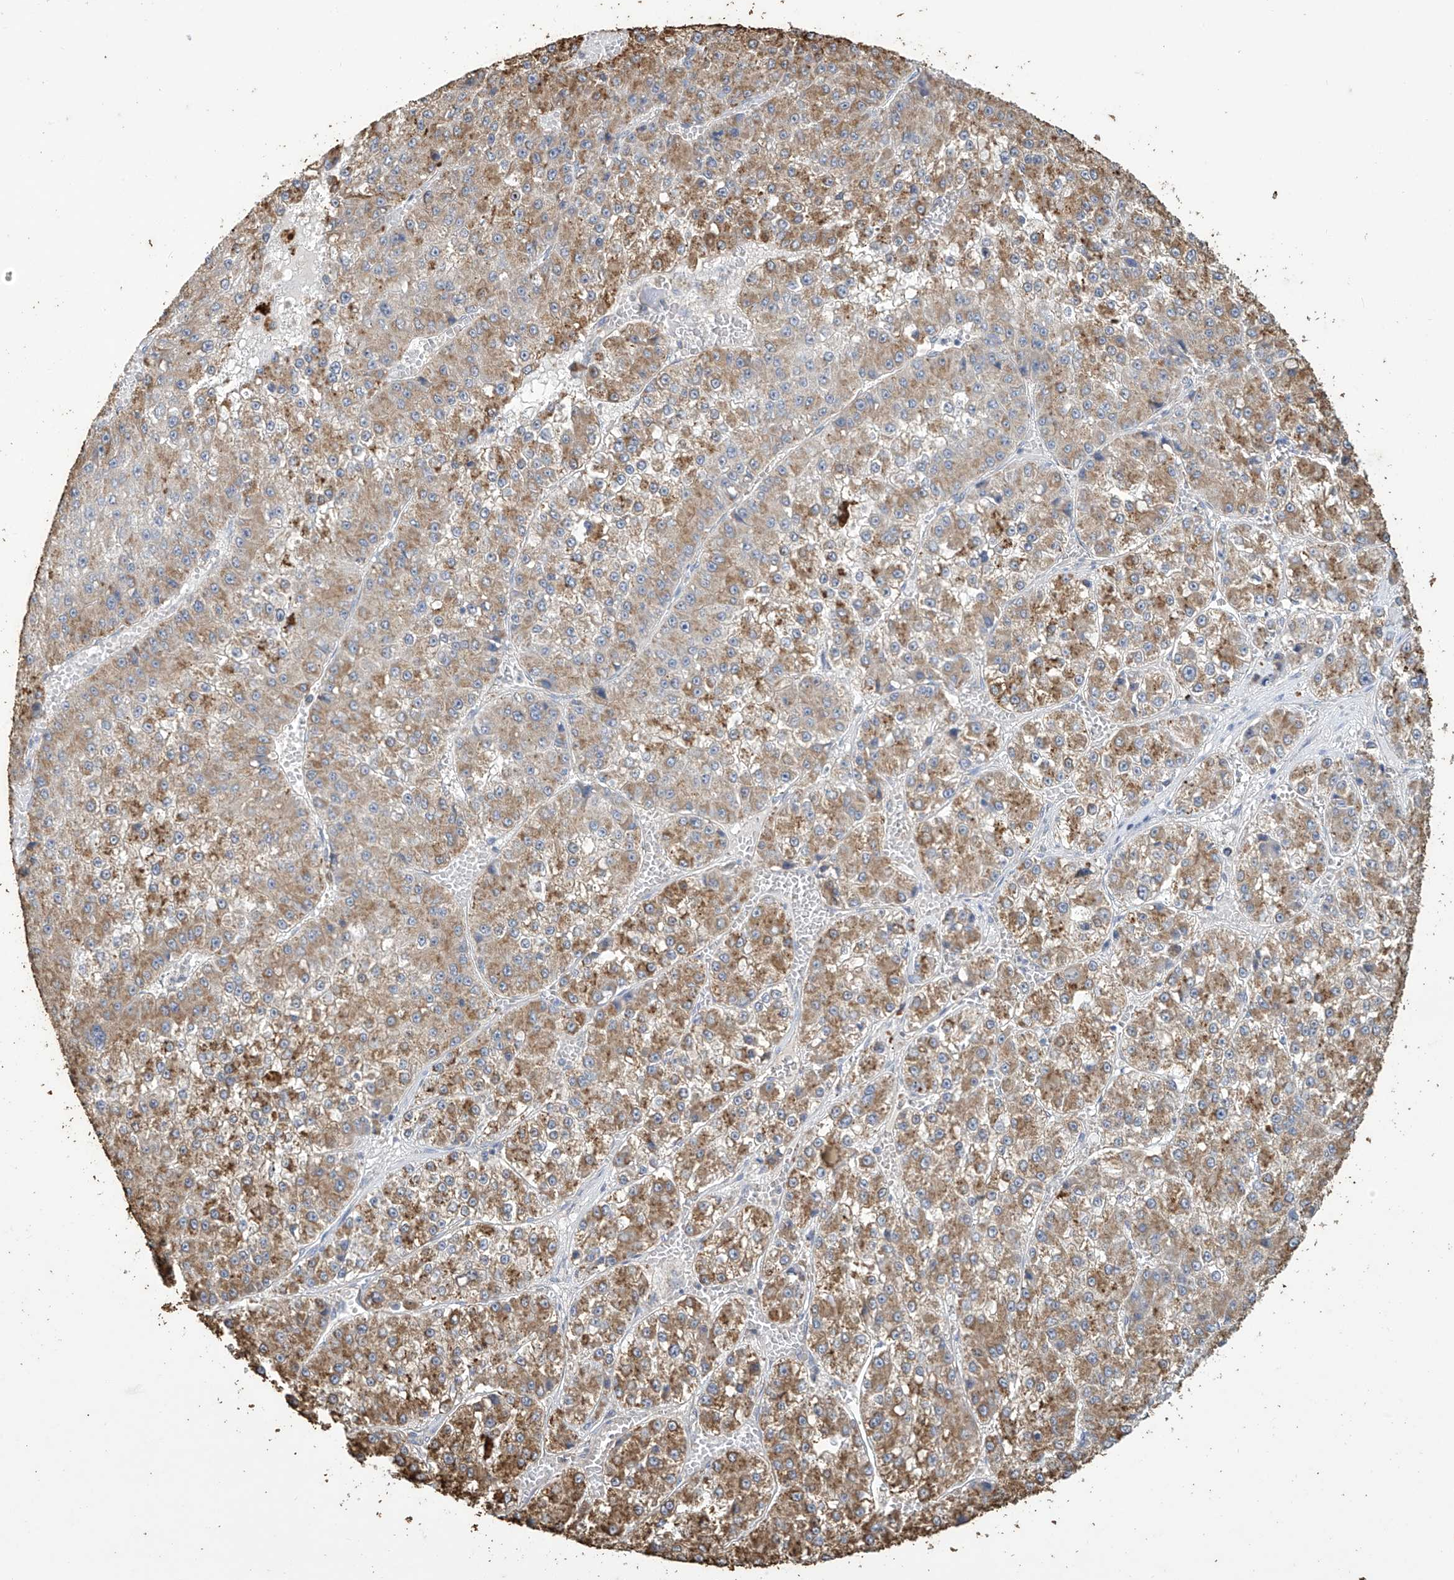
{"staining": {"intensity": "moderate", "quantity": ">75%", "location": "cytoplasmic/membranous"}, "tissue": "liver cancer", "cell_type": "Tumor cells", "image_type": "cancer", "snomed": [{"axis": "morphology", "description": "Carcinoma, Hepatocellular, NOS"}, {"axis": "topography", "description": "Liver"}], "caption": "A photomicrograph of human liver cancer stained for a protein reveals moderate cytoplasmic/membranous brown staining in tumor cells.", "gene": "OGT", "patient": {"sex": "female", "age": 73}}